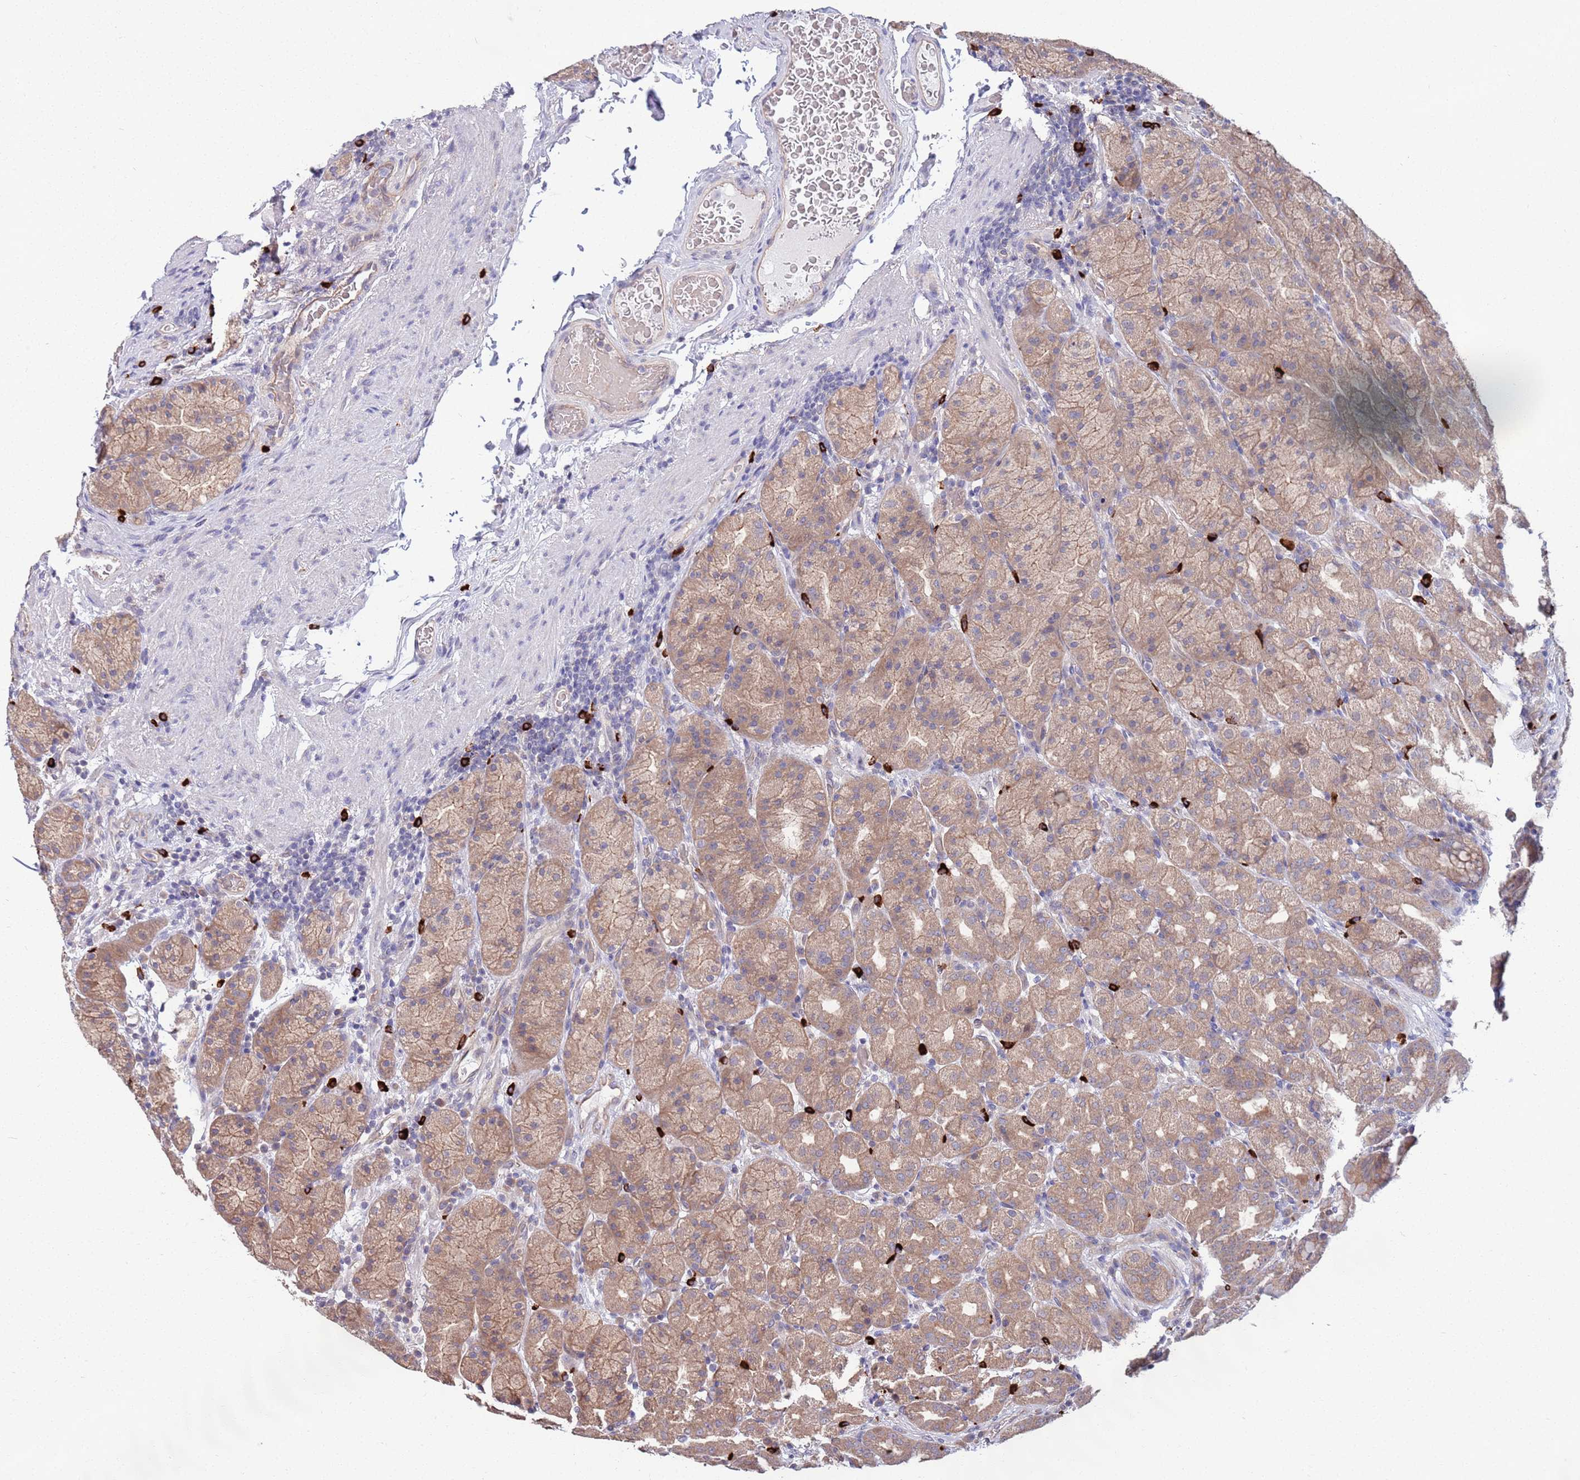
{"staining": {"intensity": "moderate", "quantity": ">75%", "location": "cytoplasmic/membranous"}, "tissue": "stomach", "cell_type": "Glandular cells", "image_type": "normal", "snomed": [{"axis": "morphology", "description": "Normal tissue, NOS"}, {"axis": "topography", "description": "Stomach, upper"}, {"axis": "topography", "description": "Stomach"}], "caption": "Protein staining exhibits moderate cytoplasmic/membranous positivity in about >75% of glandular cells in unremarkable stomach.", "gene": "MARVELD2", "patient": {"sex": "male", "age": 68}}